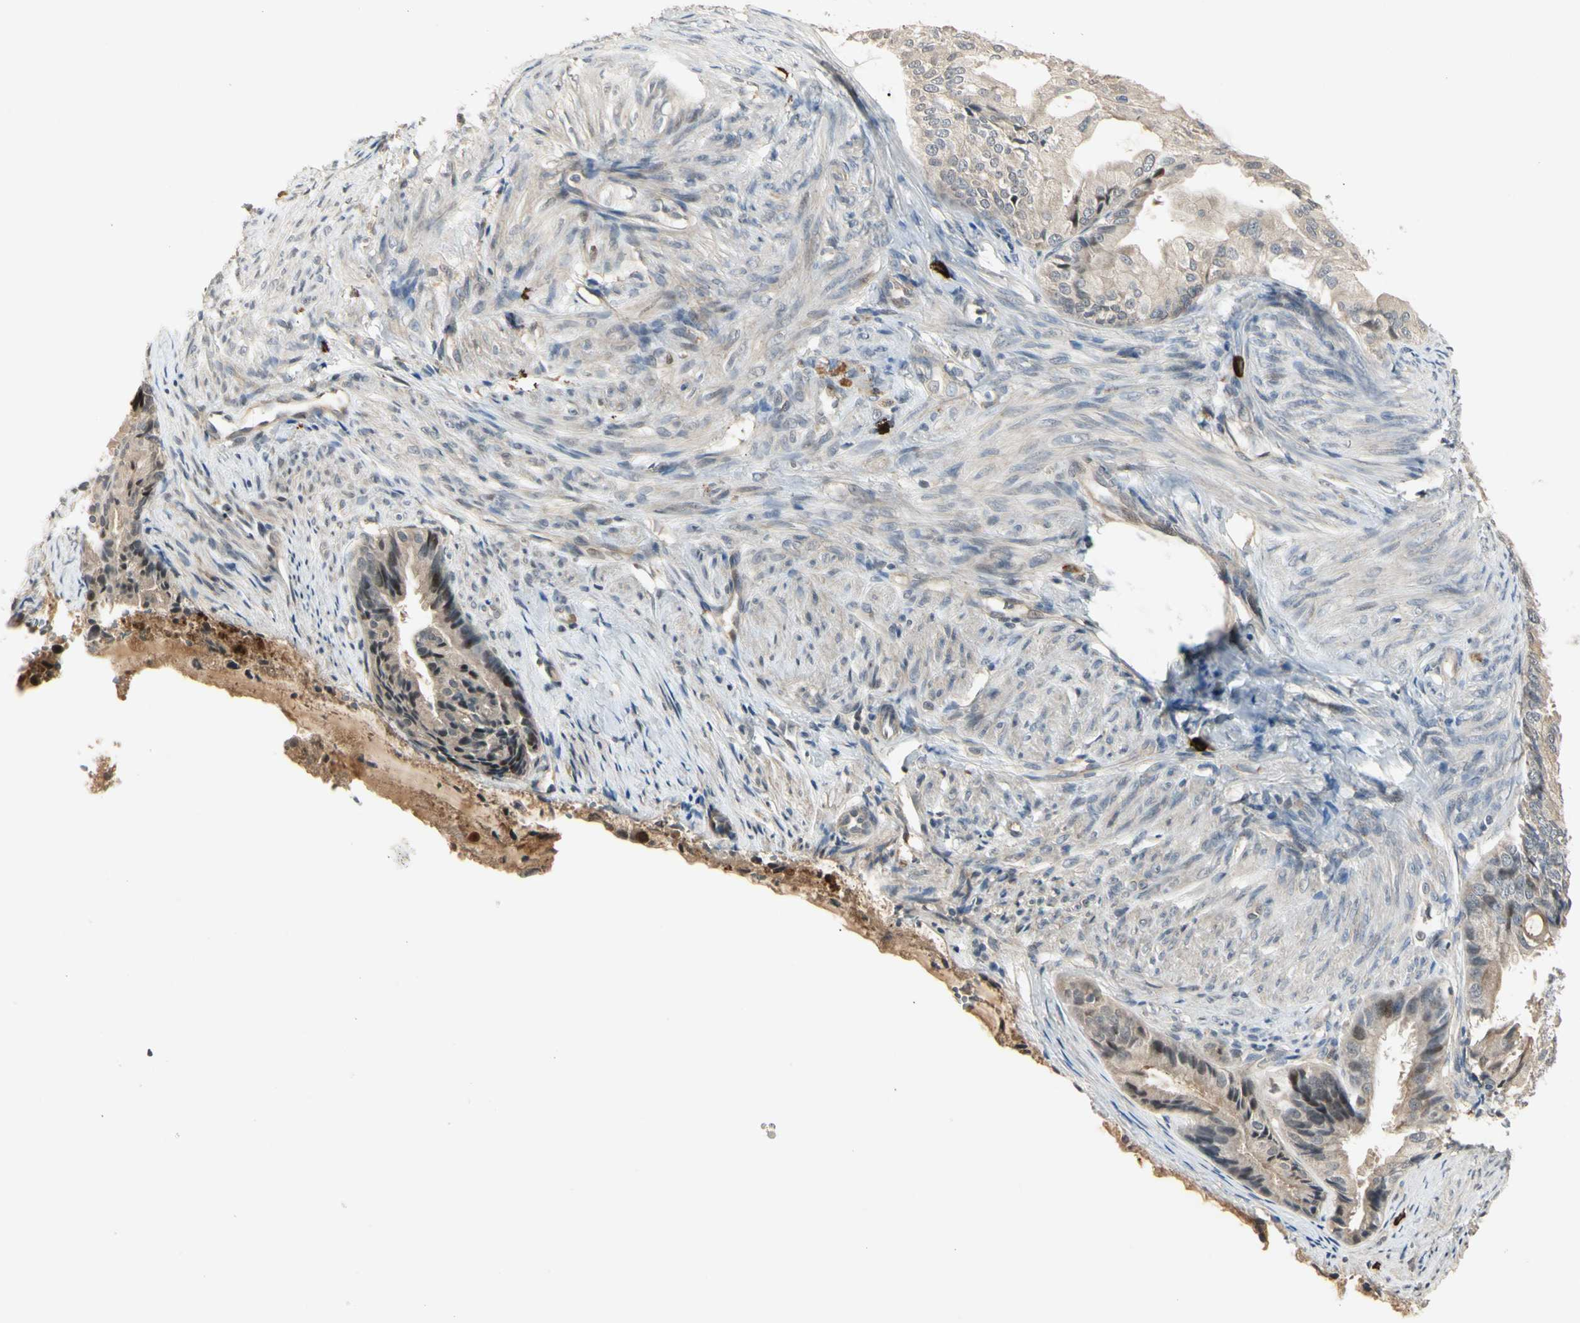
{"staining": {"intensity": "weak", "quantity": ">75%", "location": "cytoplasmic/membranous,nuclear"}, "tissue": "endometrial cancer", "cell_type": "Tumor cells", "image_type": "cancer", "snomed": [{"axis": "morphology", "description": "Adenocarcinoma, NOS"}, {"axis": "topography", "description": "Endometrium"}], "caption": "Endometrial cancer stained with immunohistochemistry (IHC) demonstrates weak cytoplasmic/membranous and nuclear expression in approximately >75% of tumor cells.", "gene": "ATG4C", "patient": {"sex": "female", "age": 86}}